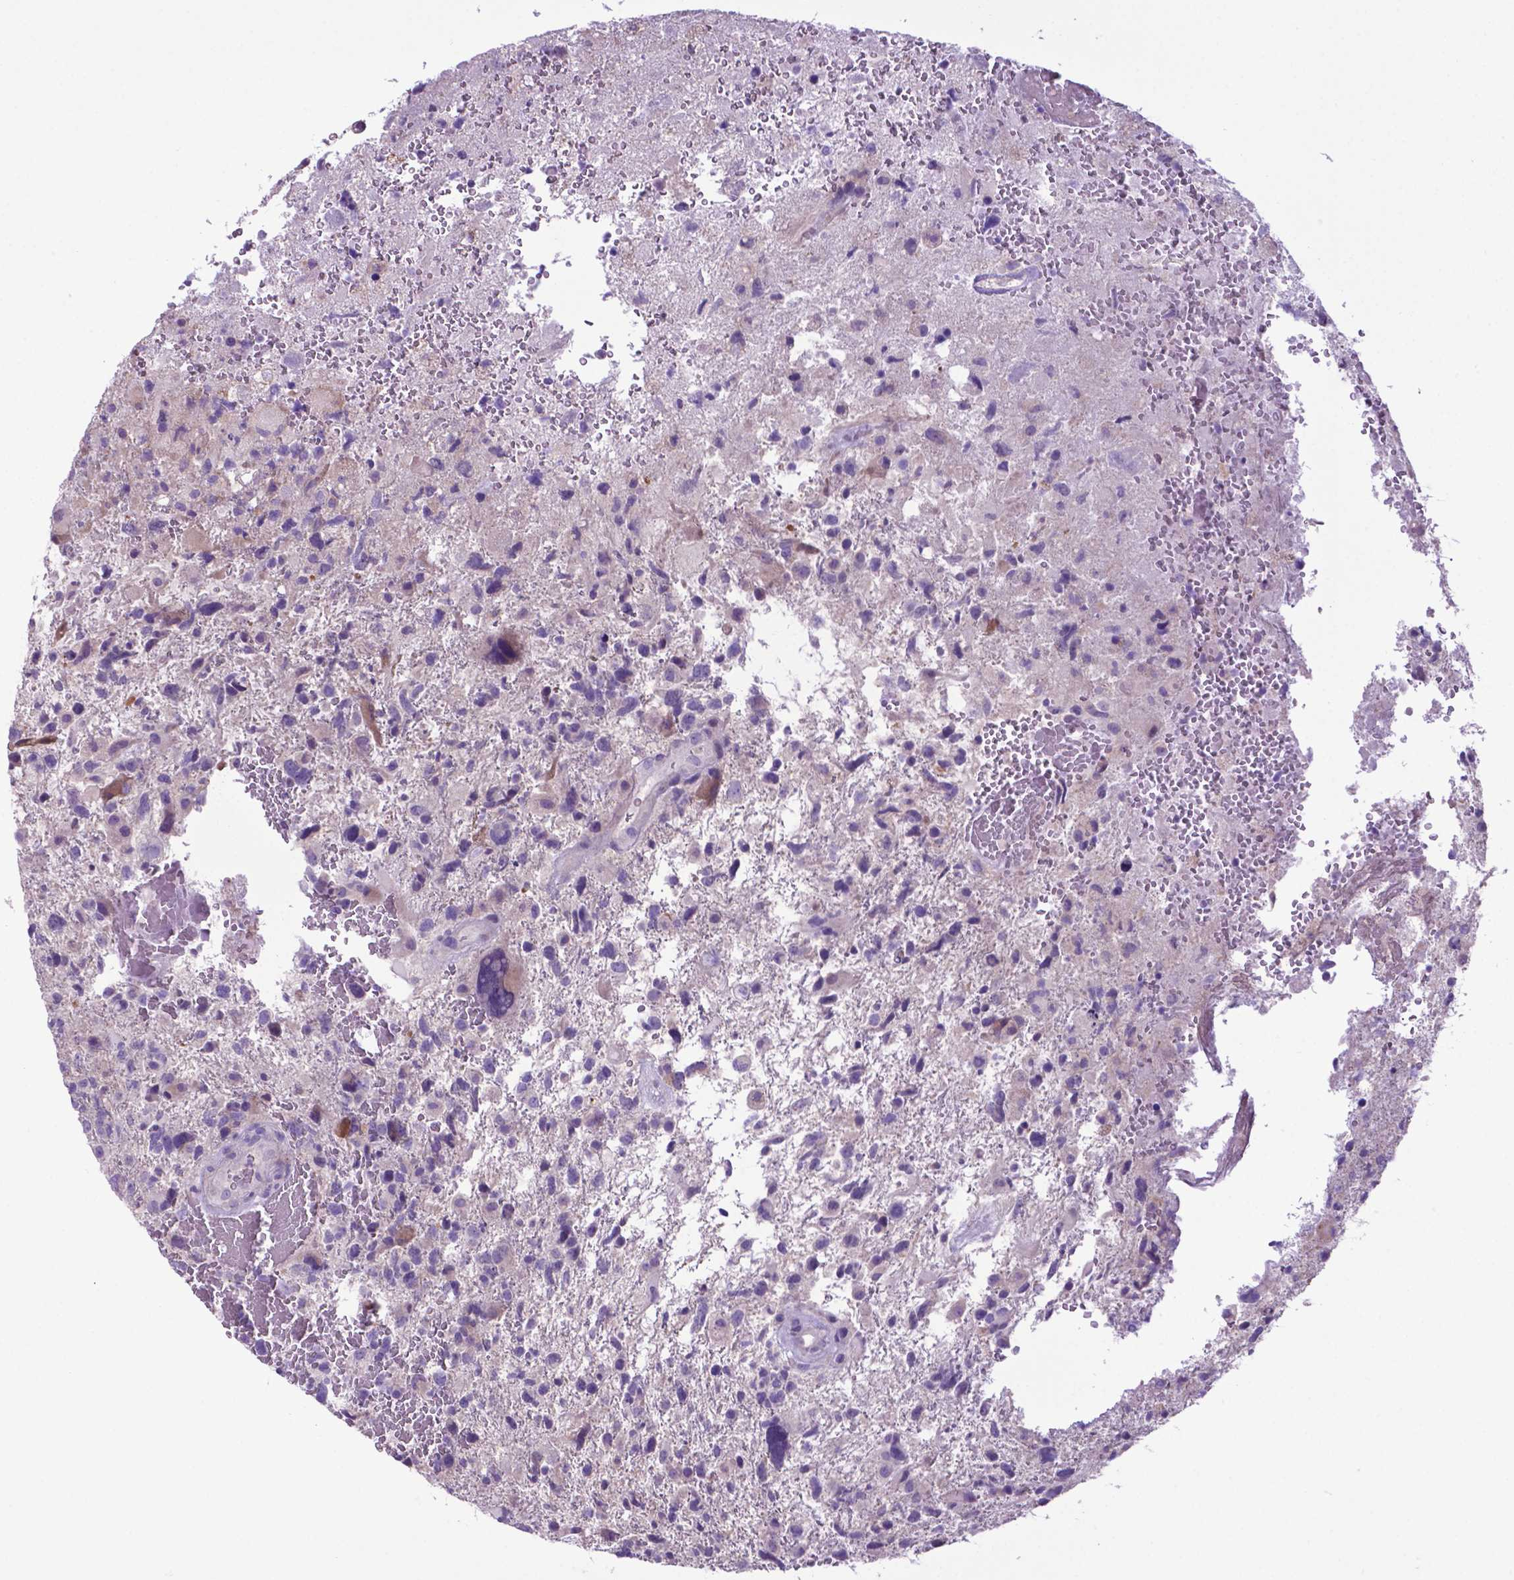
{"staining": {"intensity": "negative", "quantity": "none", "location": "none"}, "tissue": "glioma", "cell_type": "Tumor cells", "image_type": "cancer", "snomed": [{"axis": "morphology", "description": "Glioma, malignant, High grade"}, {"axis": "topography", "description": "Brain"}], "caption": "Tumor cells are negative for brown protein staining in glioma. The staining was performed using DAB to visualize the protein expression in brown, while the nuclei were stained in blue with hematoxylin (Magnification: 20x).", "gene": "ADRA2B", "patient": {"sex": "female", "age": 71}}